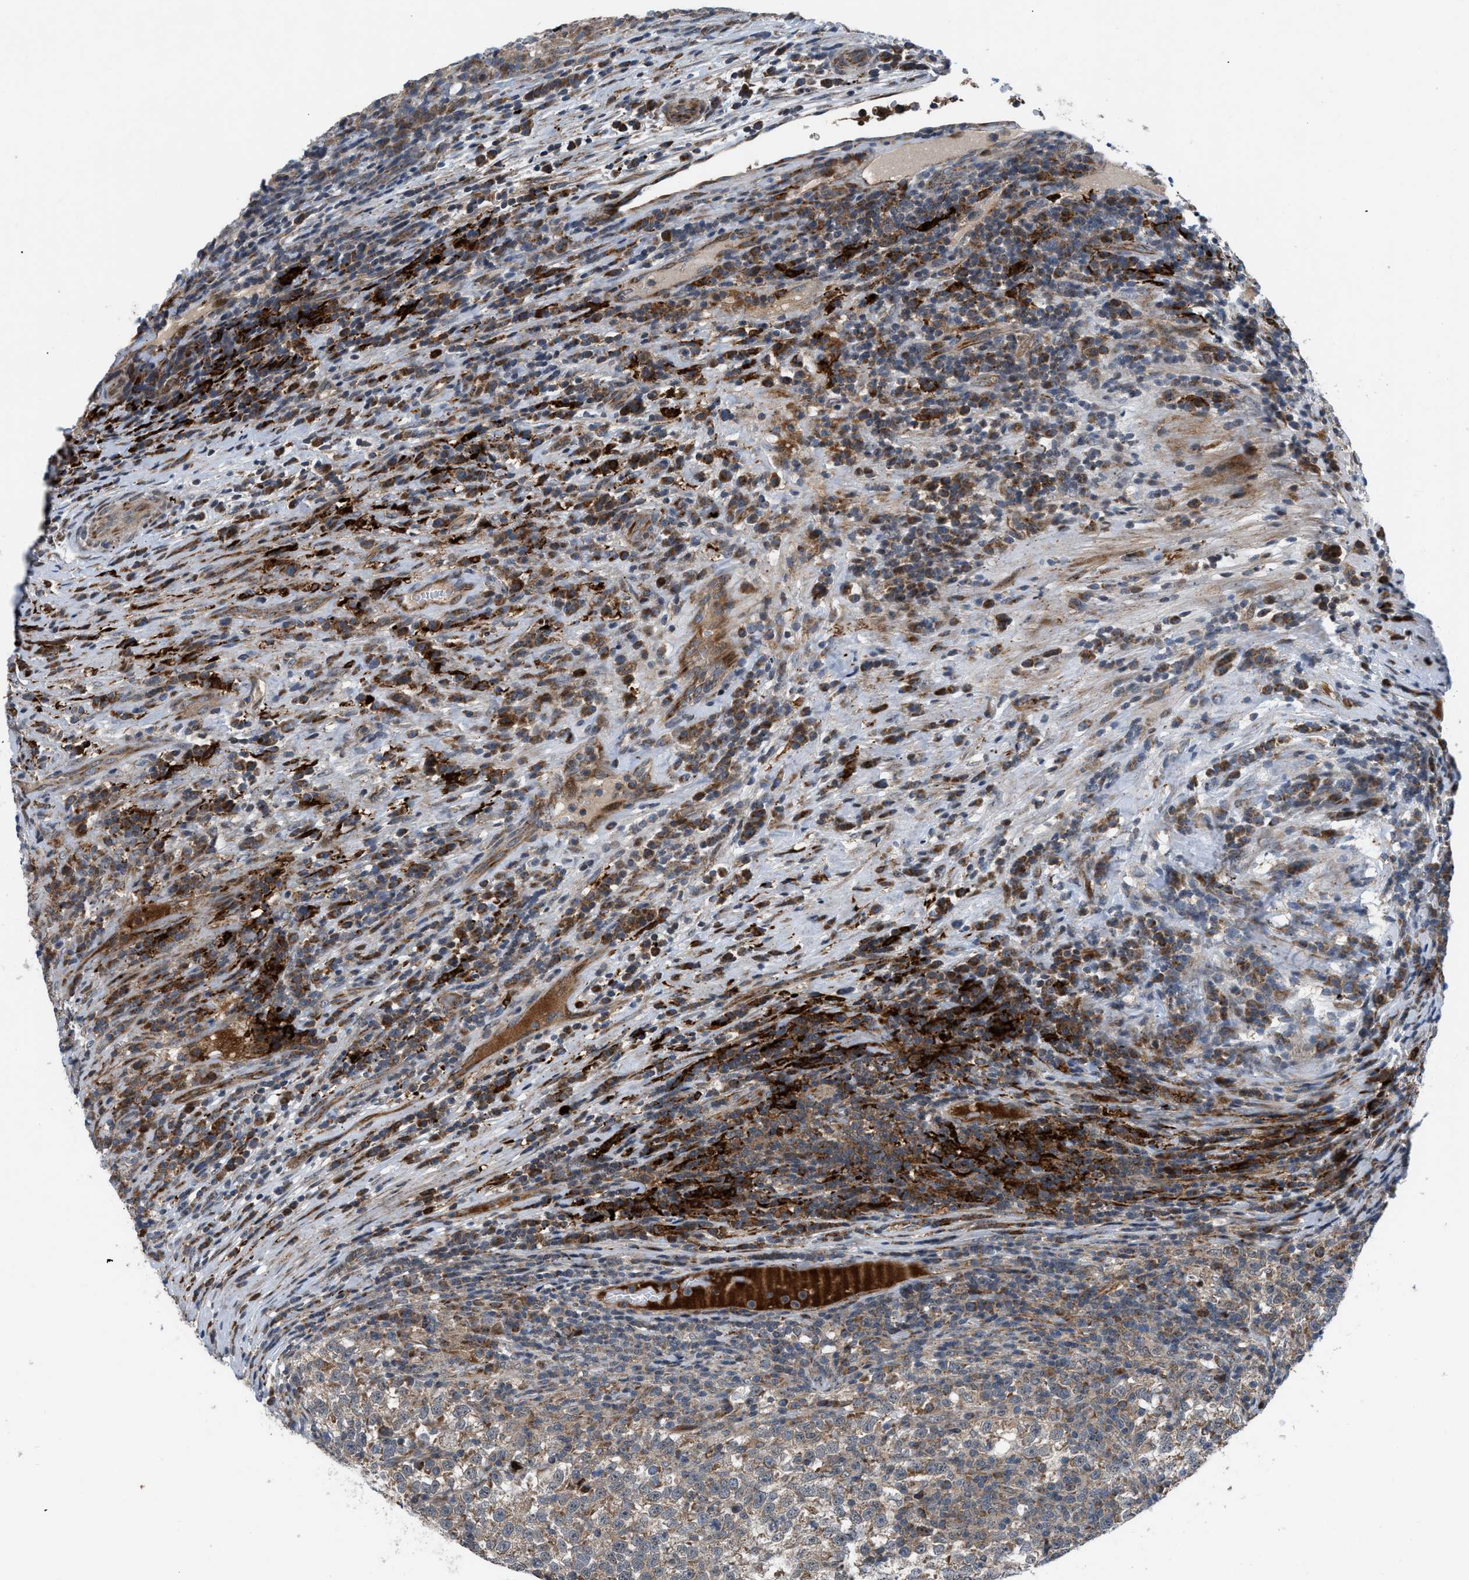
{"staining": {"intensity": "moderate", "quantity": "25%-75%", "location": "cytoplasmic/membranous"}, "tissue": "testis cancer", "cell_type": "Tumor cells", "image_type": "cancer", "snomed": [{"axis": "morphology", "description": "Normal tissue, NOS"}, {"axis": "morphology", "description": "Seminoma, NOS"}, {"axis": "topography", "description": "Testis"}], "caption": "Human testis cancer (seminoma) stained with a brown dye exhibits moderate cytoplasmic/membranous positive positivity in approximately 25%-75% of tumor cells.", "gene": "AP3M2", "patient": {"sex": "male", "age": 43}}